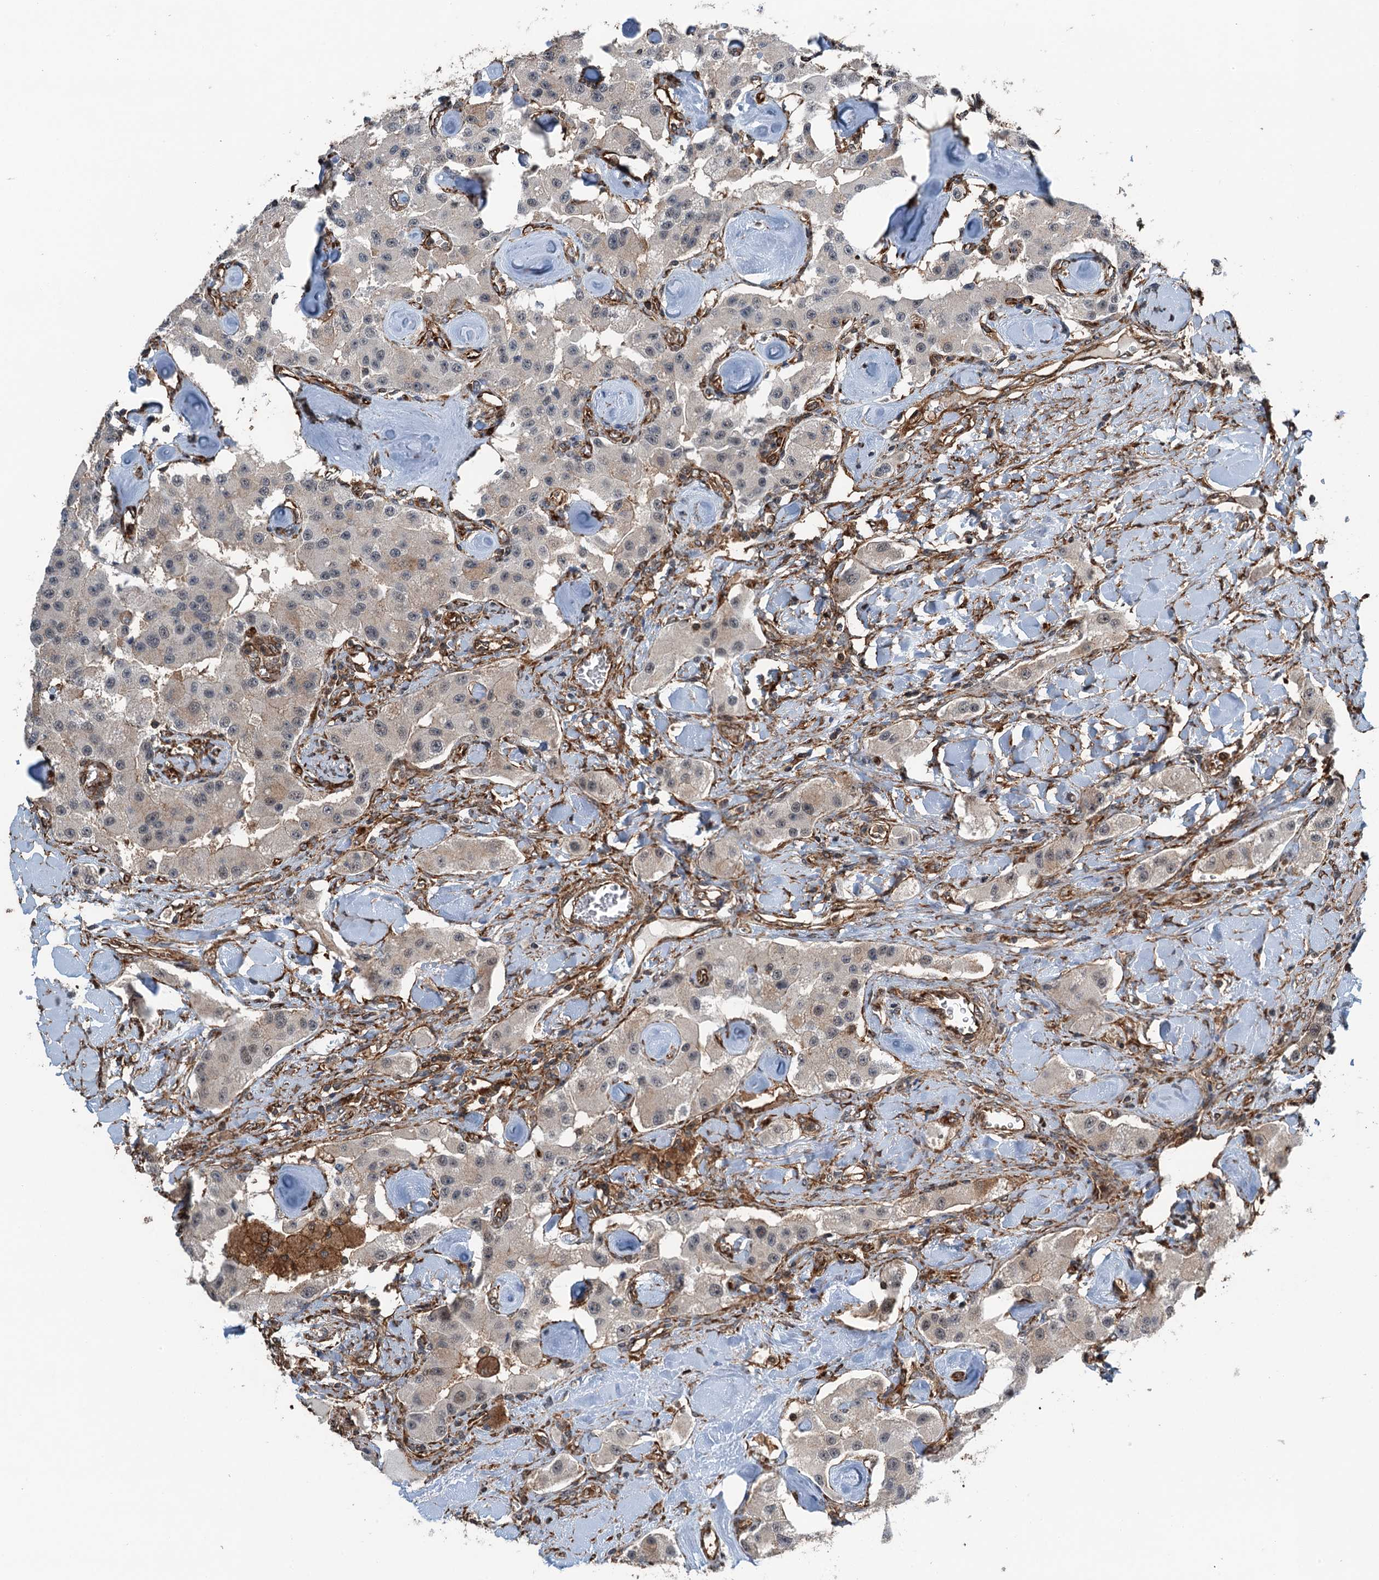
{"staining": {"intensity": "weak", "quantity": "25%-75%", "location": "cytoplasmic/membranous"}, "tissue": "carcinoid", "cell_type": "Tumor cells", "image_type": "cancer", "snomed": [{"axis": "morphology", "description": "Carcinoid, malignant, NOS"}, {"axis": "topography", "description": "Pancreas"}], "caption": "This is an image of immunohistochemistry staining of carcinoid, which shows weak positivity in the cytoplasmic/membranous of tumor cells.", "gene": "WHAMM", "patient": {"sex": "male", "age": 41}}